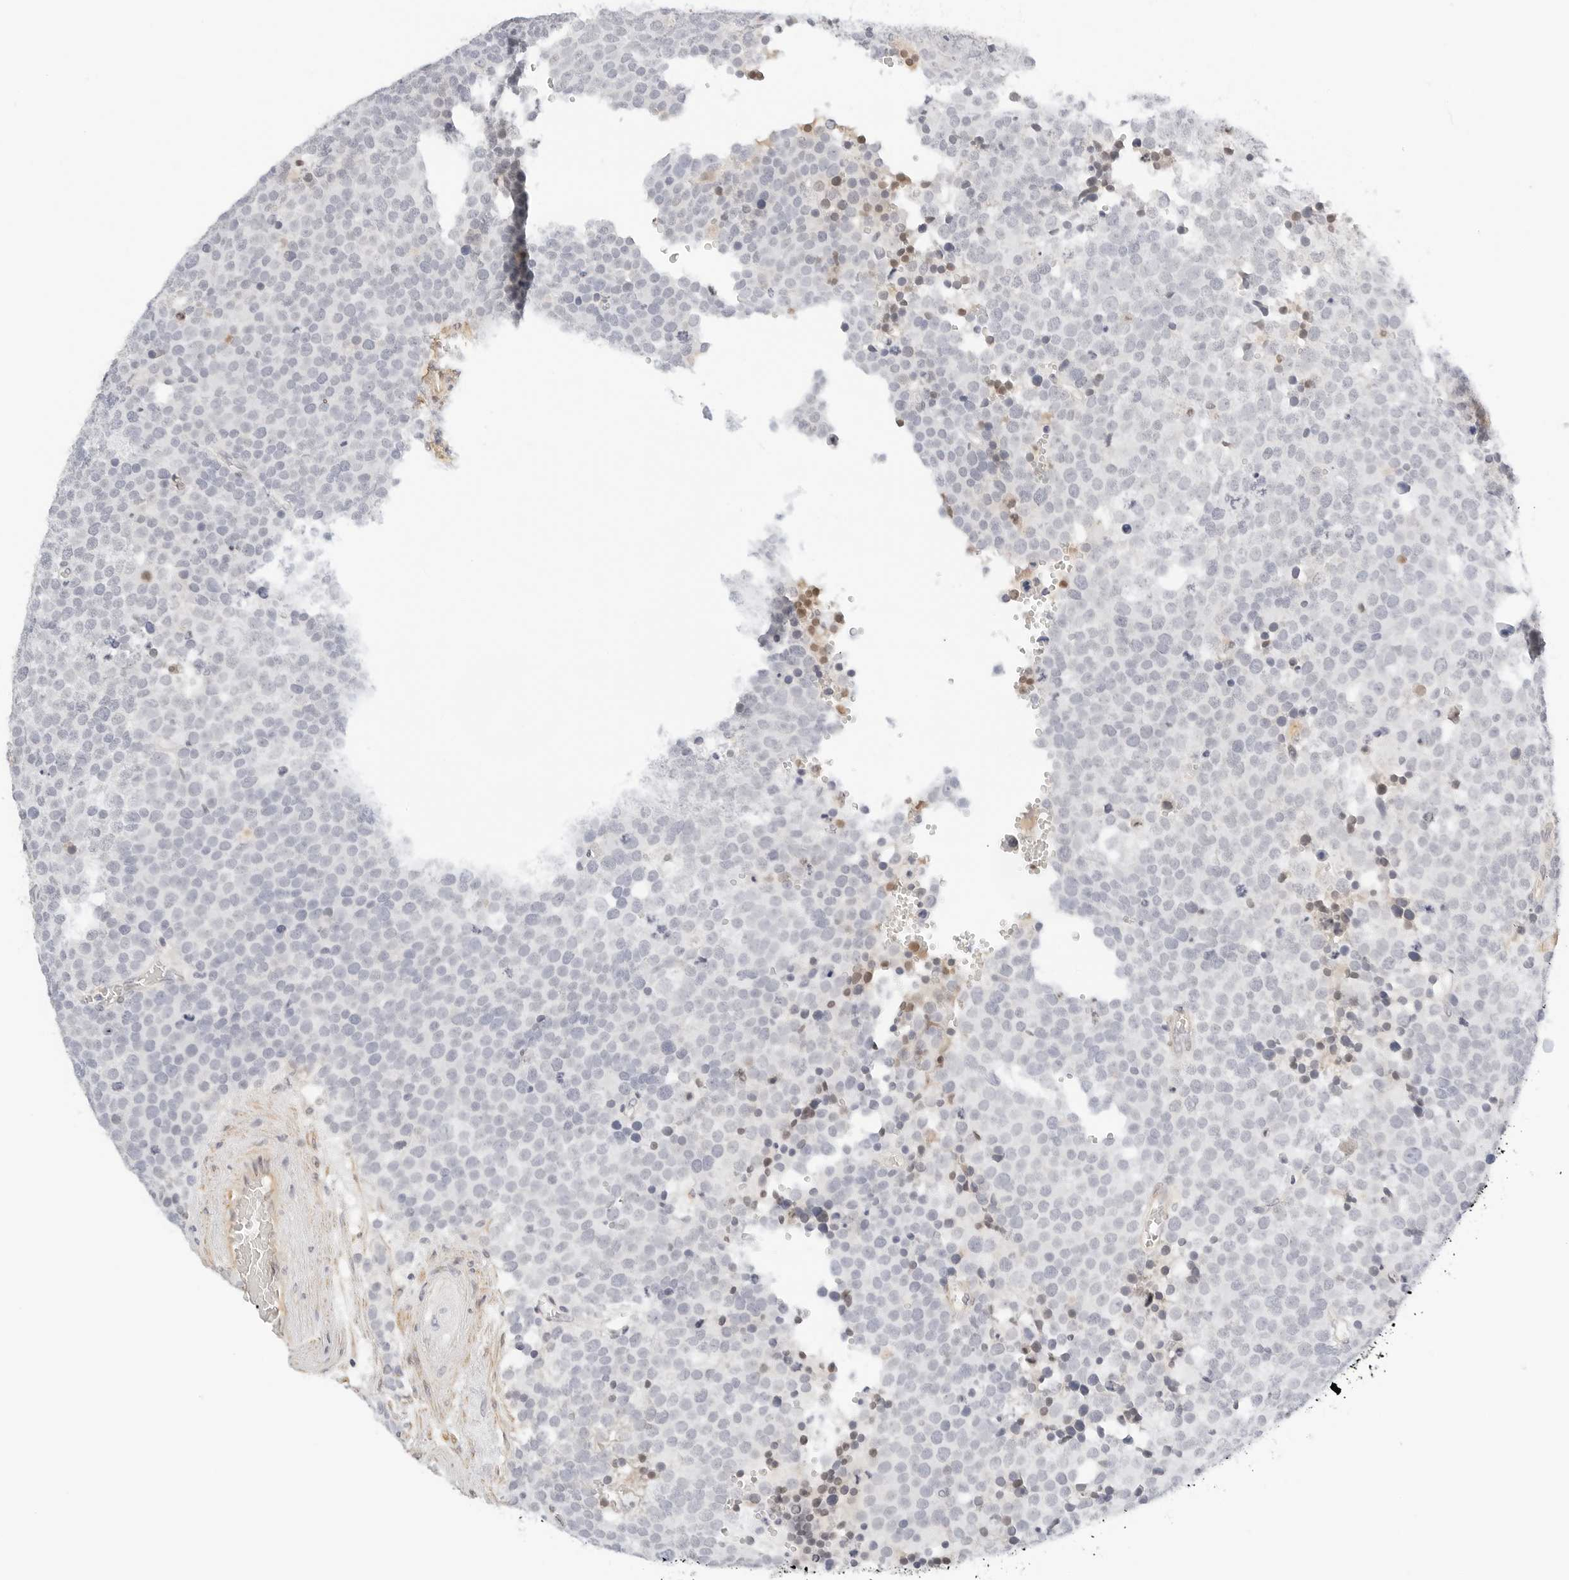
{"staining": {"intensity": "negative", "quantity": "none", "location": "none"}, "tissue": "testis cancer", "cell_type": "Tumor cells", "image_type": "cancer", "snomed": [{"axis": "morphology", "description": "Seminoma, NOS"}, {"axis": "topography", "description": "Testis"}], "caption": "Immunohistochemistry of human seminoma (testis) demonstrates no positivity in tumor cells.", "gene": "PKDCC", "patient": {"sex": "male", "age": 71}}